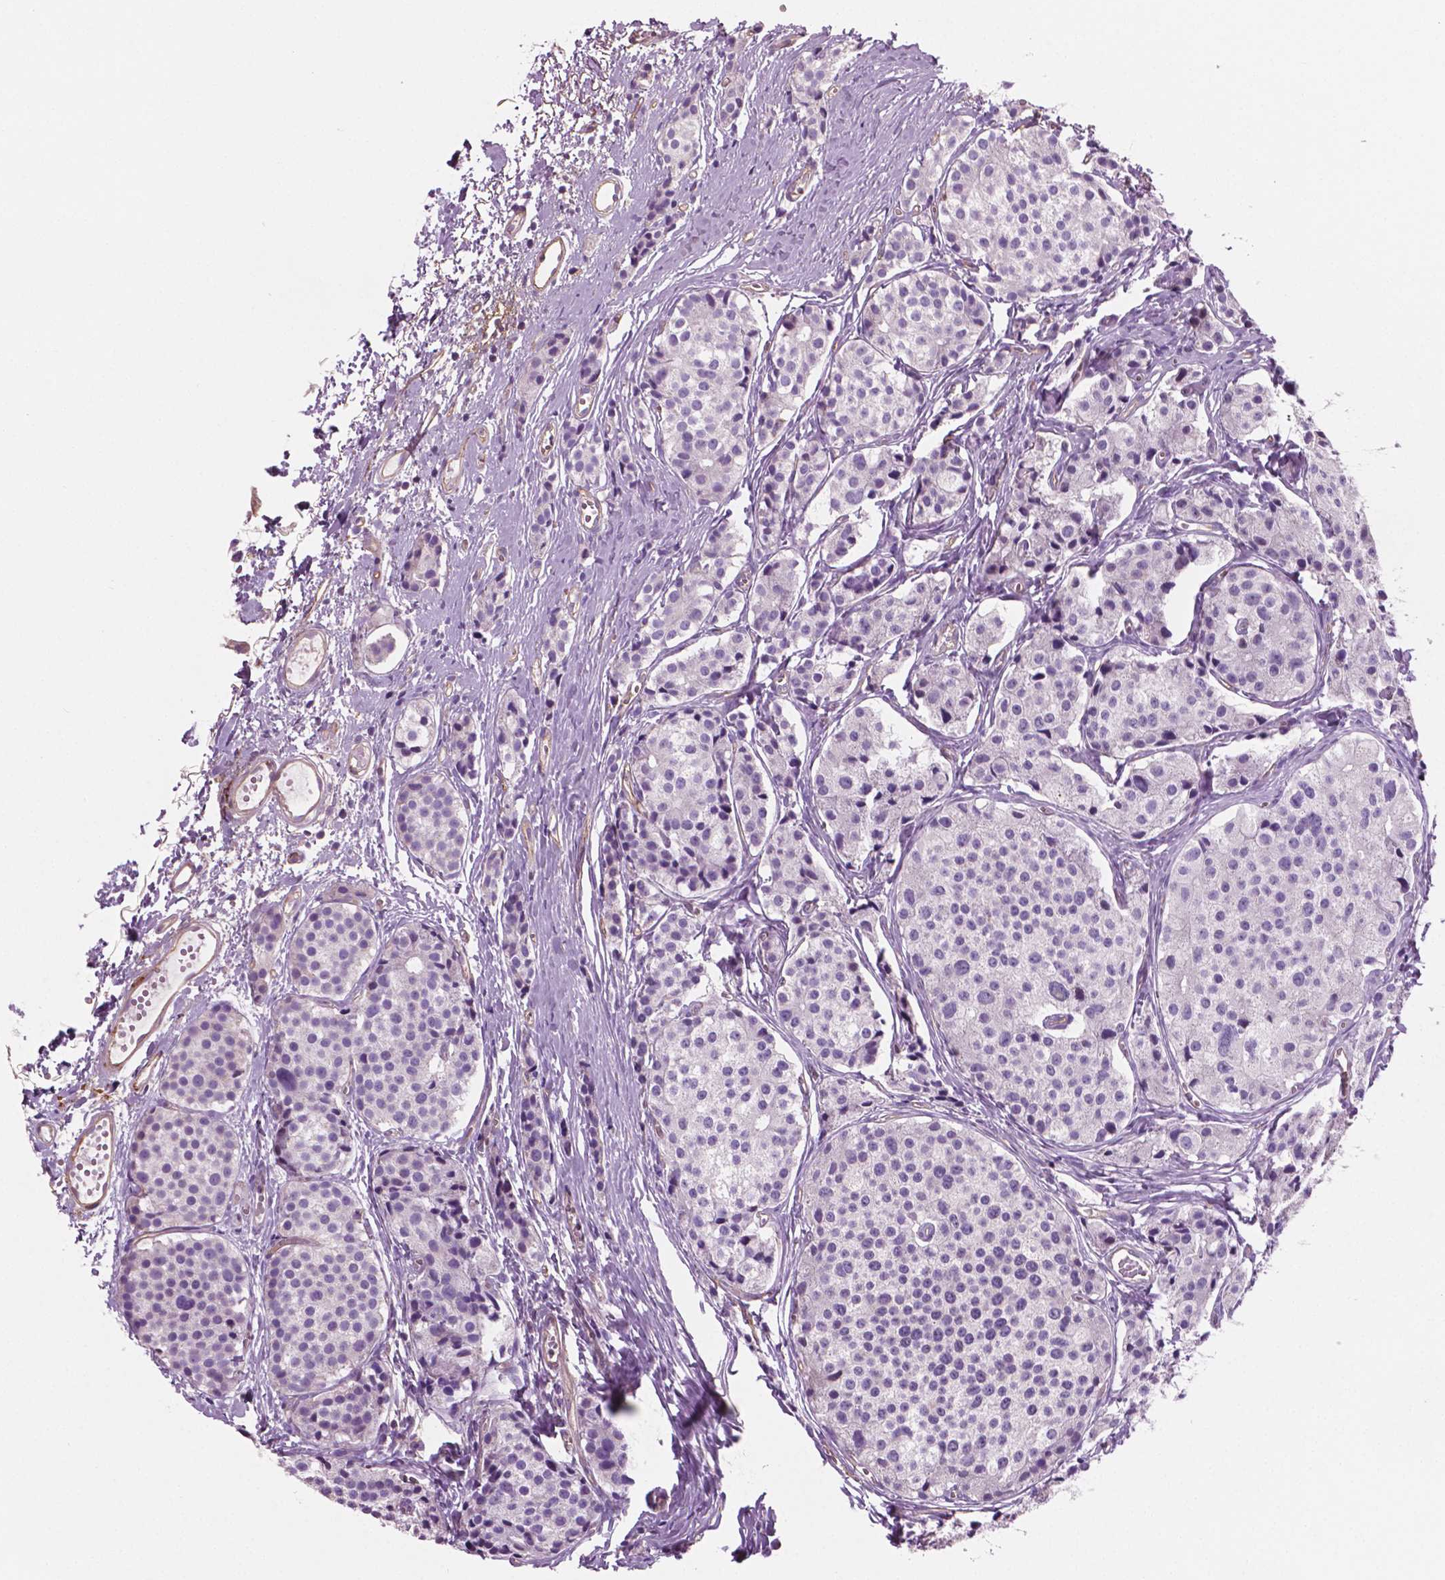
{"staining": {"intensity": "negative", "quantity": "none", "location": "none"}, "tissue": "carcinoid", "cell_type": "Tumor cells", "image_type": "cancer", "snomed": [{"axis": "morphology", "description": "Carcinoid, malignant, NOS"}, {"axis": "topography", "description": "Small intestine"}], "caption": "Tumor cells are negative for protein expression in human carcinoid. (DAB immunohistochemistry with hematoxylin counter stain).", "gene": "PTX3", "patient": {"sex": "female", "age": 65}}